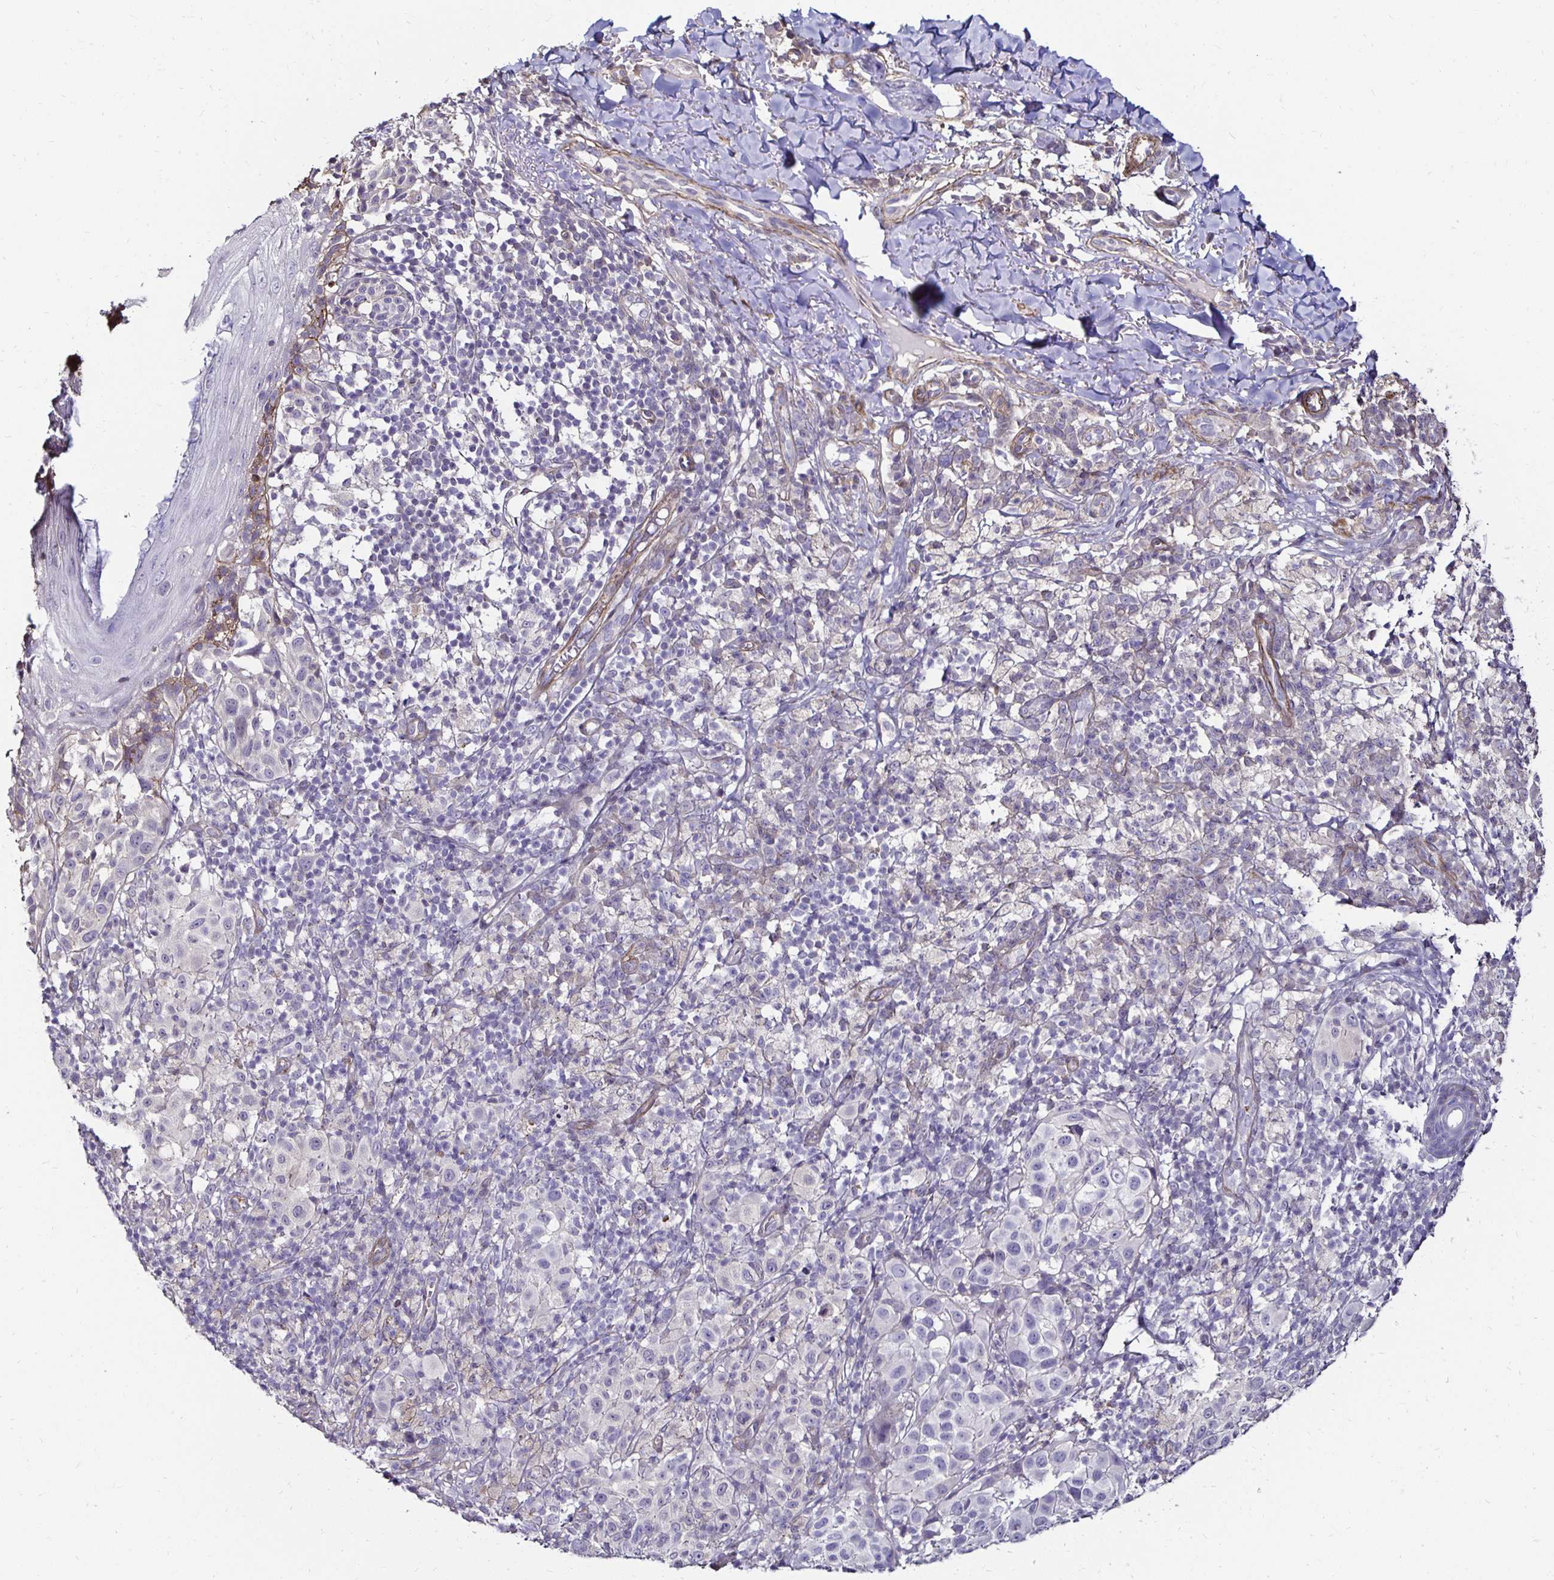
{"staining": {"intensity": "negative", "quantity": "none", "location": "none"}, "tissue": "melanoma", "cell_type": "Tumor cells", "image_type": "cancer", "snomed": [{"axis": "morphology", "description": "Malignant melanoma, NOS"}, {"axis": "topography", "description": "Skin"}], "caption": "A photomicrograph of human melanoma is negative for staining in tumor cells. (Stains: DAB (3,3'-diaminobenzidine) IHC with hematoxylin counter stain, Microscopy: brightfield microscopy at high magnification).", "gene": "ITGB1", "patient": {"sex": "male", "age": 38}}